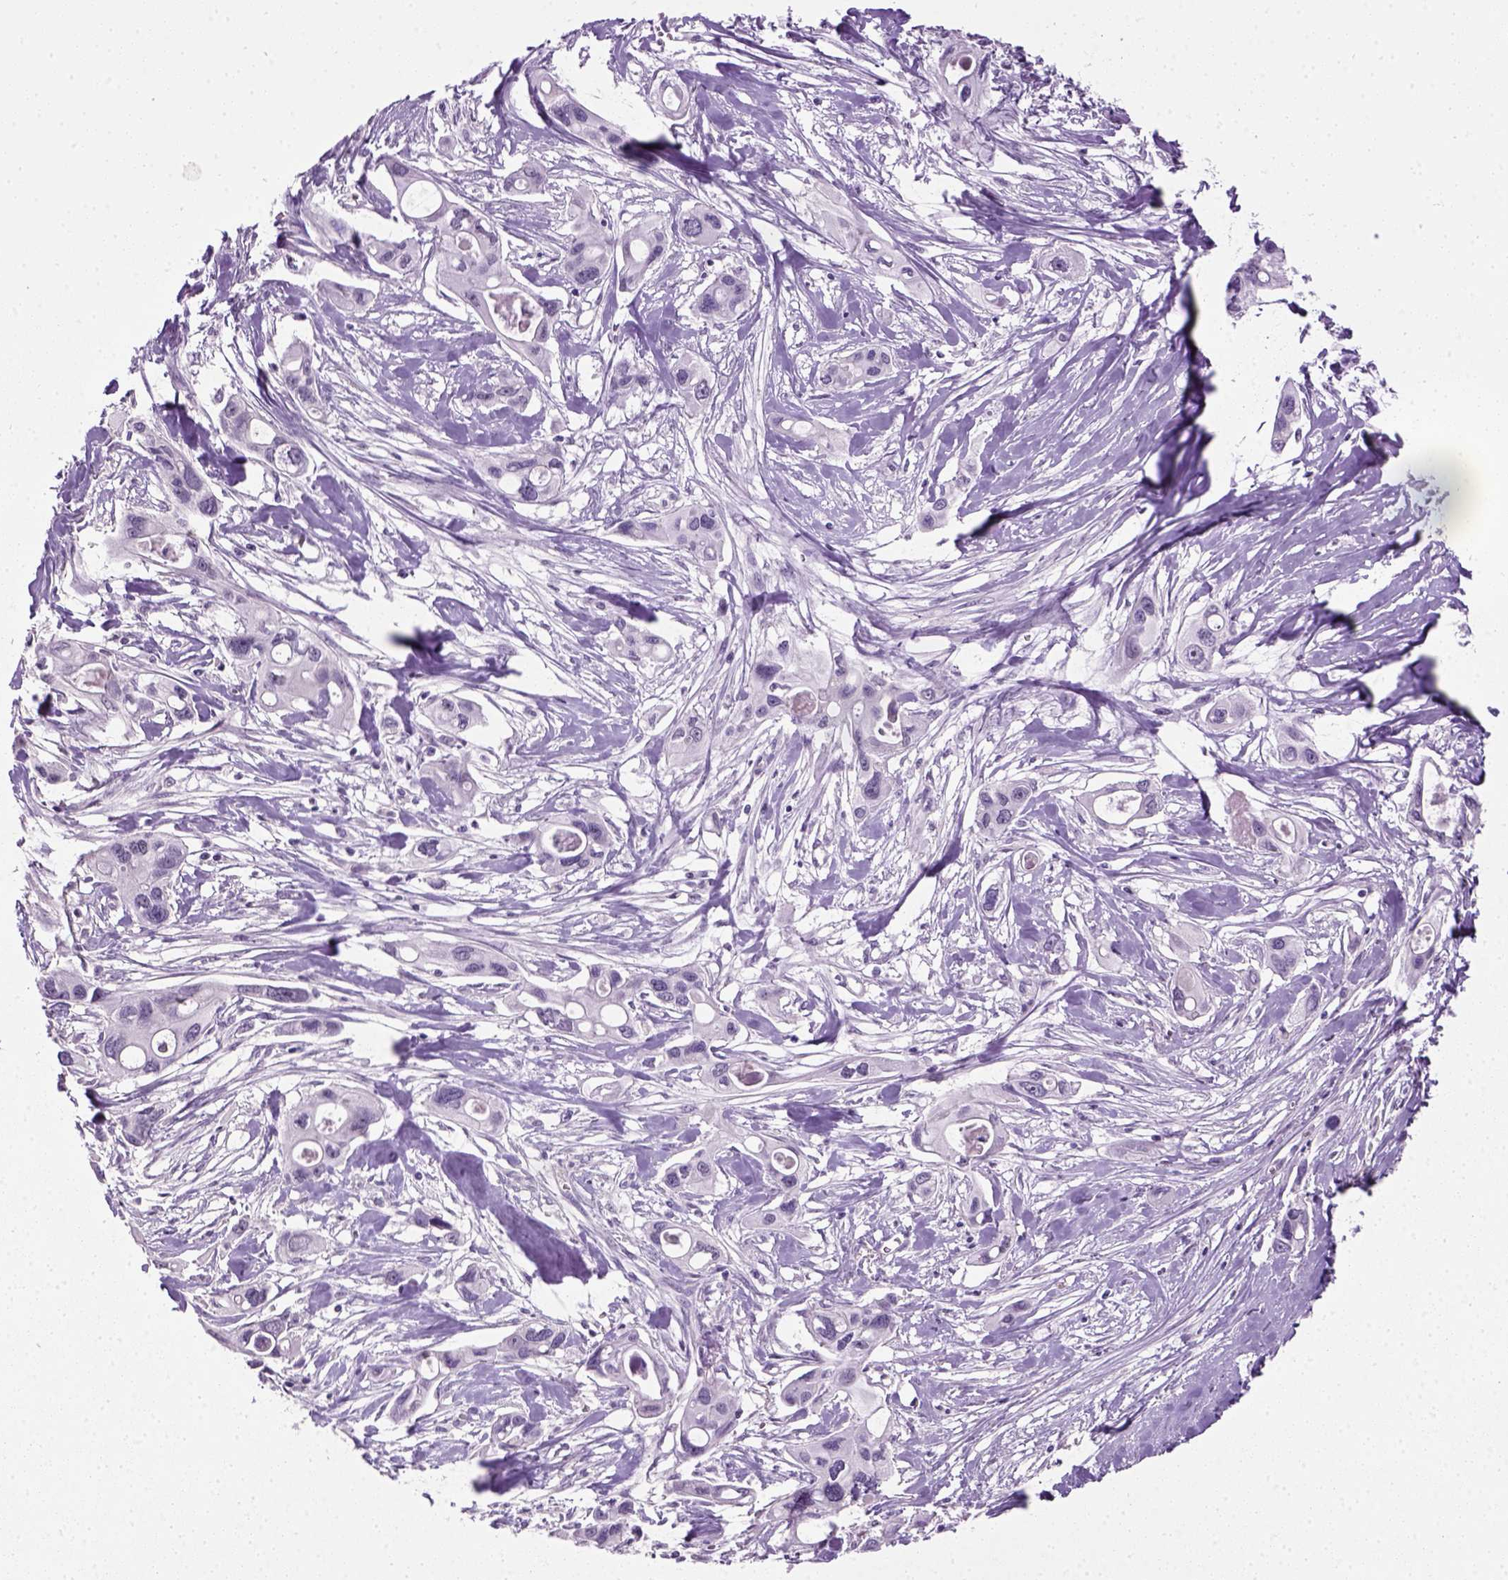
{"staining": {"intensity": "negative", "quantity": "none", "location": "none"}, "tissue": "pancreatic cancer", "cell_type": "Tumor cells", "image_type": "cancer", "snomed": [{"axis": "morphology", "description": "Adenocarcinoma, NOS"}, {"axis": "topography", "description": "Pancreas"}], "caption": "Immunohistochemistry (IHC) image of adenocarcinoma (pancreatic) stained for a protein (brown), which demonstrates no staining in tumor cells. (Brightfield microscopy of DAB (3,3'-diaminobenzidine) IHC at high magnification).", "gene": "GABRB2", "patient": {"sex": "male", "age": 60}}